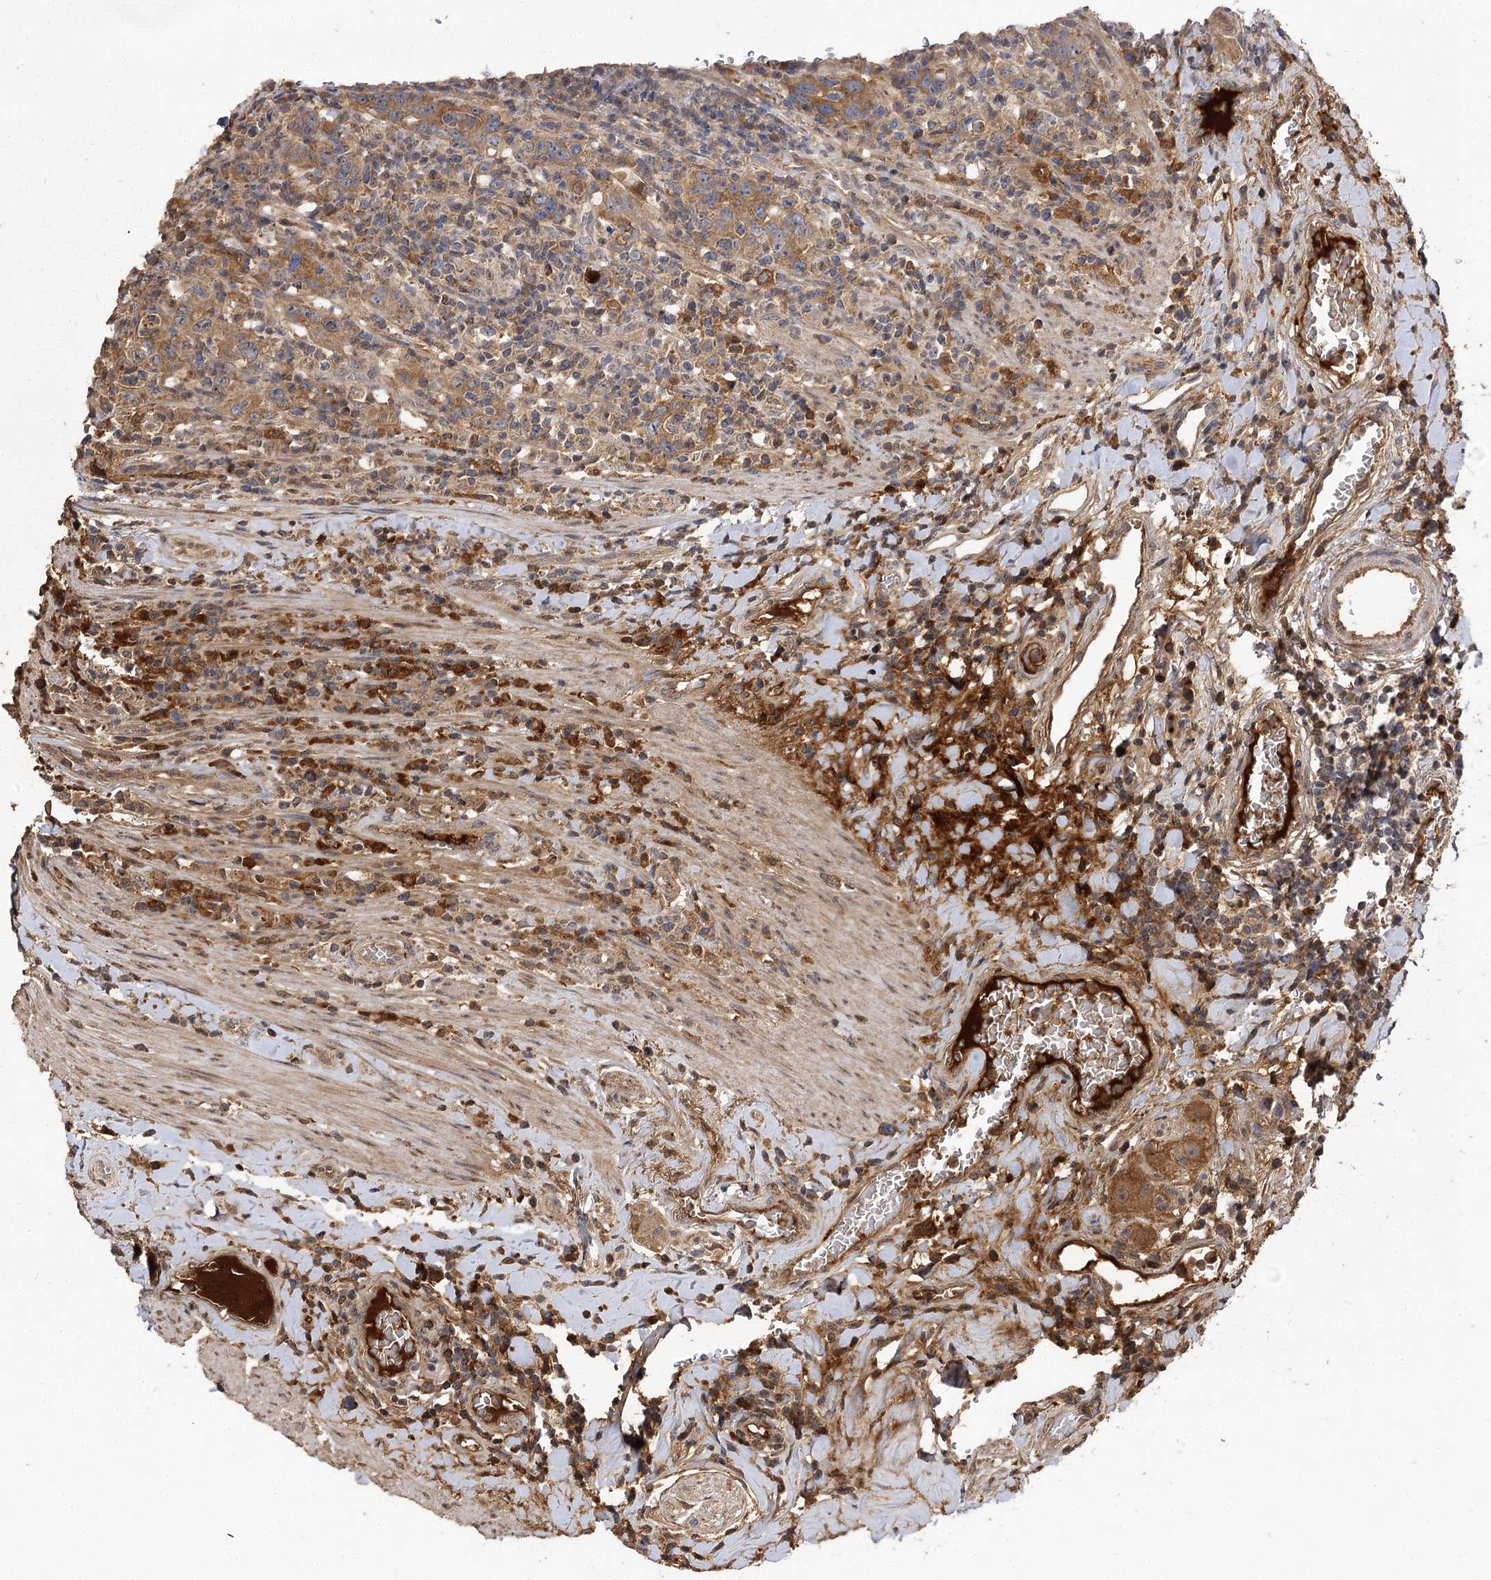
{"staining": {"intensity": "moderate", "quantity": ">75%", "location": "cytoplasmic/membranous"}, "tissue": "colorectal cancer", "cell_type": "Tumor cells", "image_type": "cancer", "snomed": [{"axis": "morphology", "description": "Adenocarcinoma, NOS"}, {"axis": "topography", "description": "Colon"}], "caption": "Tumor cells reveal moderate cytoplasmic/membranous staining in approximately >75% of cells in colorectal cancer (adenocarcinoma).", "gene": "ARL13A", "patient": {"sex": "female", "age": 75}}